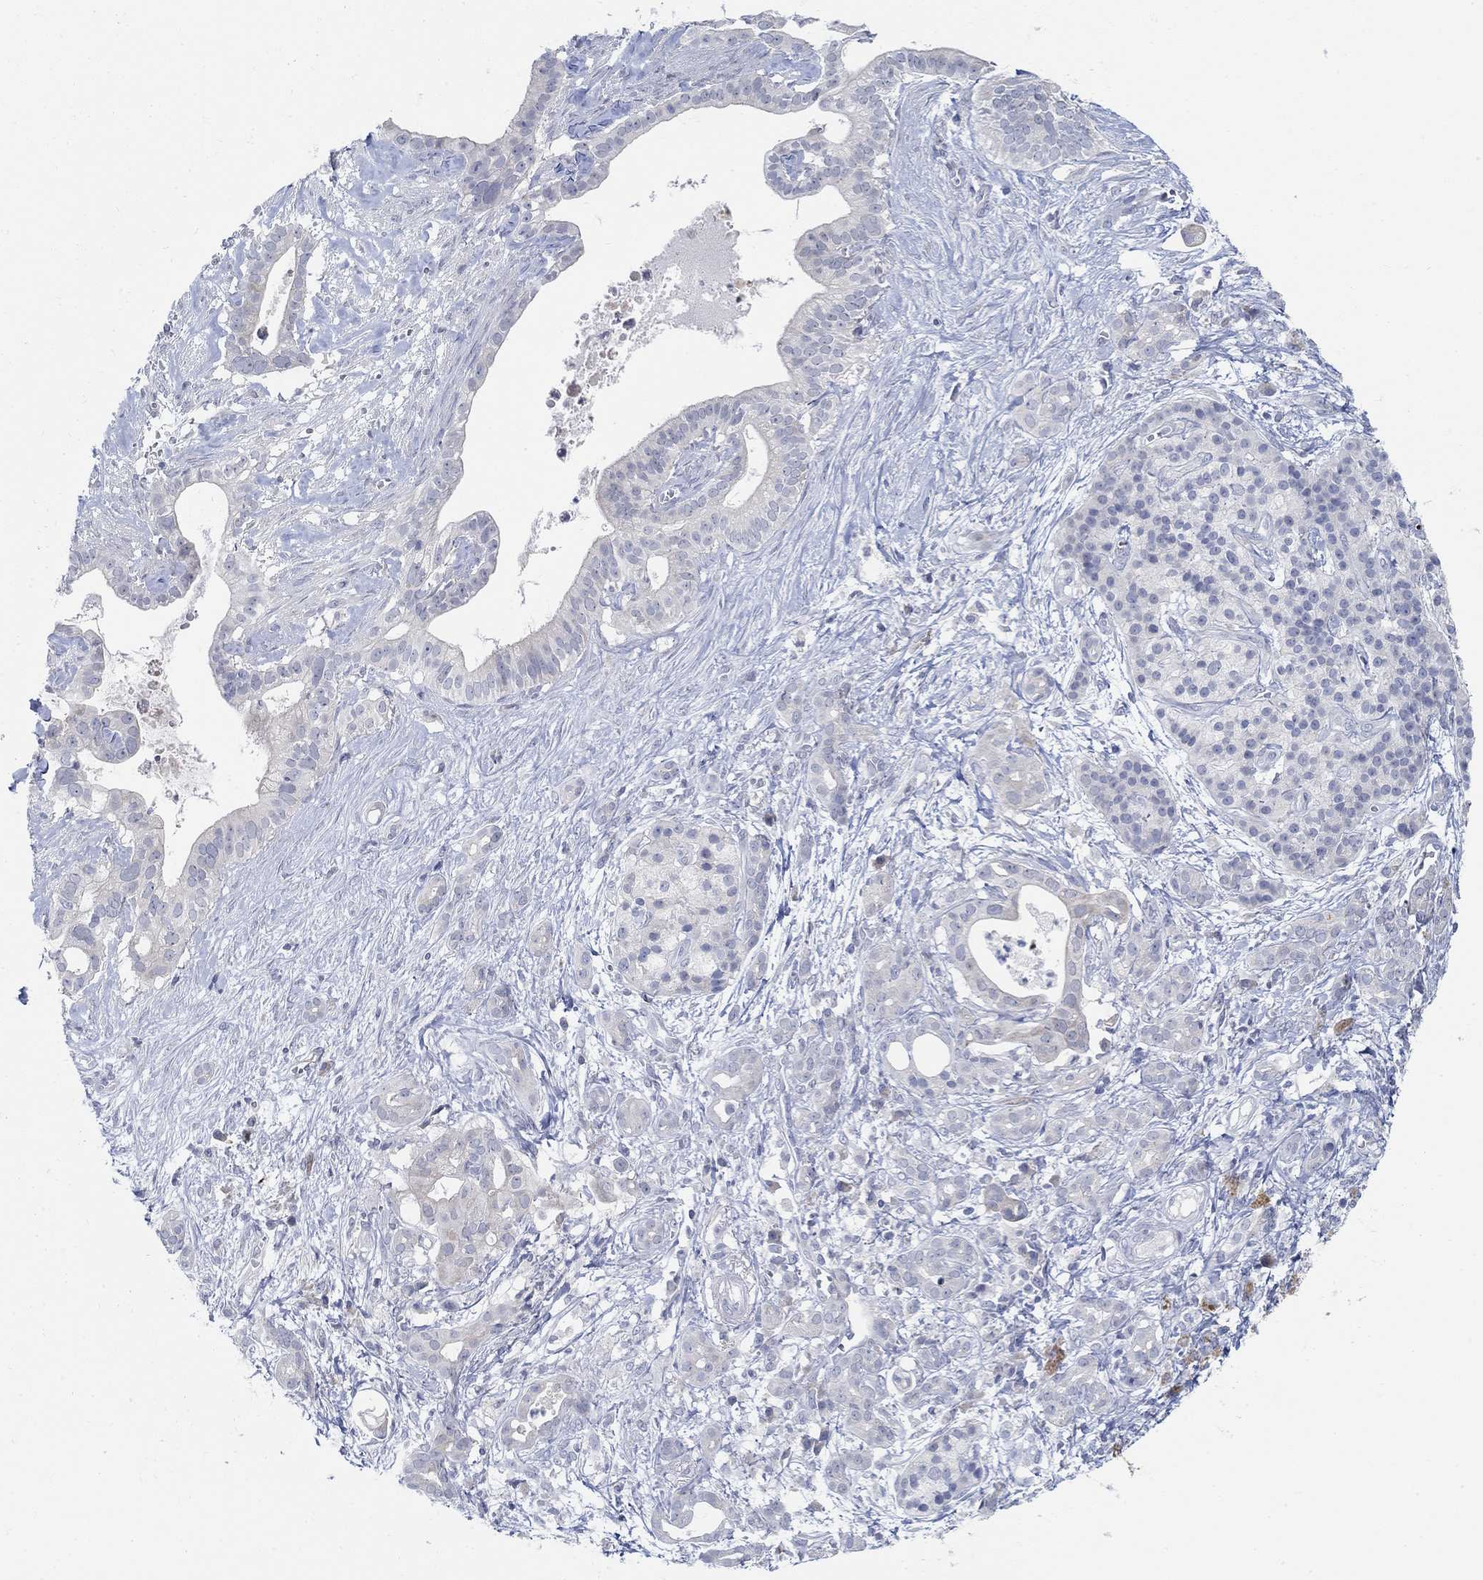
{"staining": {"intensity": "negative", "quantity": "none", "location": "none"}, "tissue": "pancreatic cancer", "cell_type": "Tumor cells", "image_type": "cancer", "snomed": [{"axis": "morphology", "description": "Adenocarcinoma, NOS"}, {"axis": "topography", "description": "Pancreas"}], "caption": "This is a image of IHC staining of adenocarcinoma (pancreatic), which shows no expression in tumor cells.", "gene": "ANO7", "patient": {"sex": "male", "age": 61}}